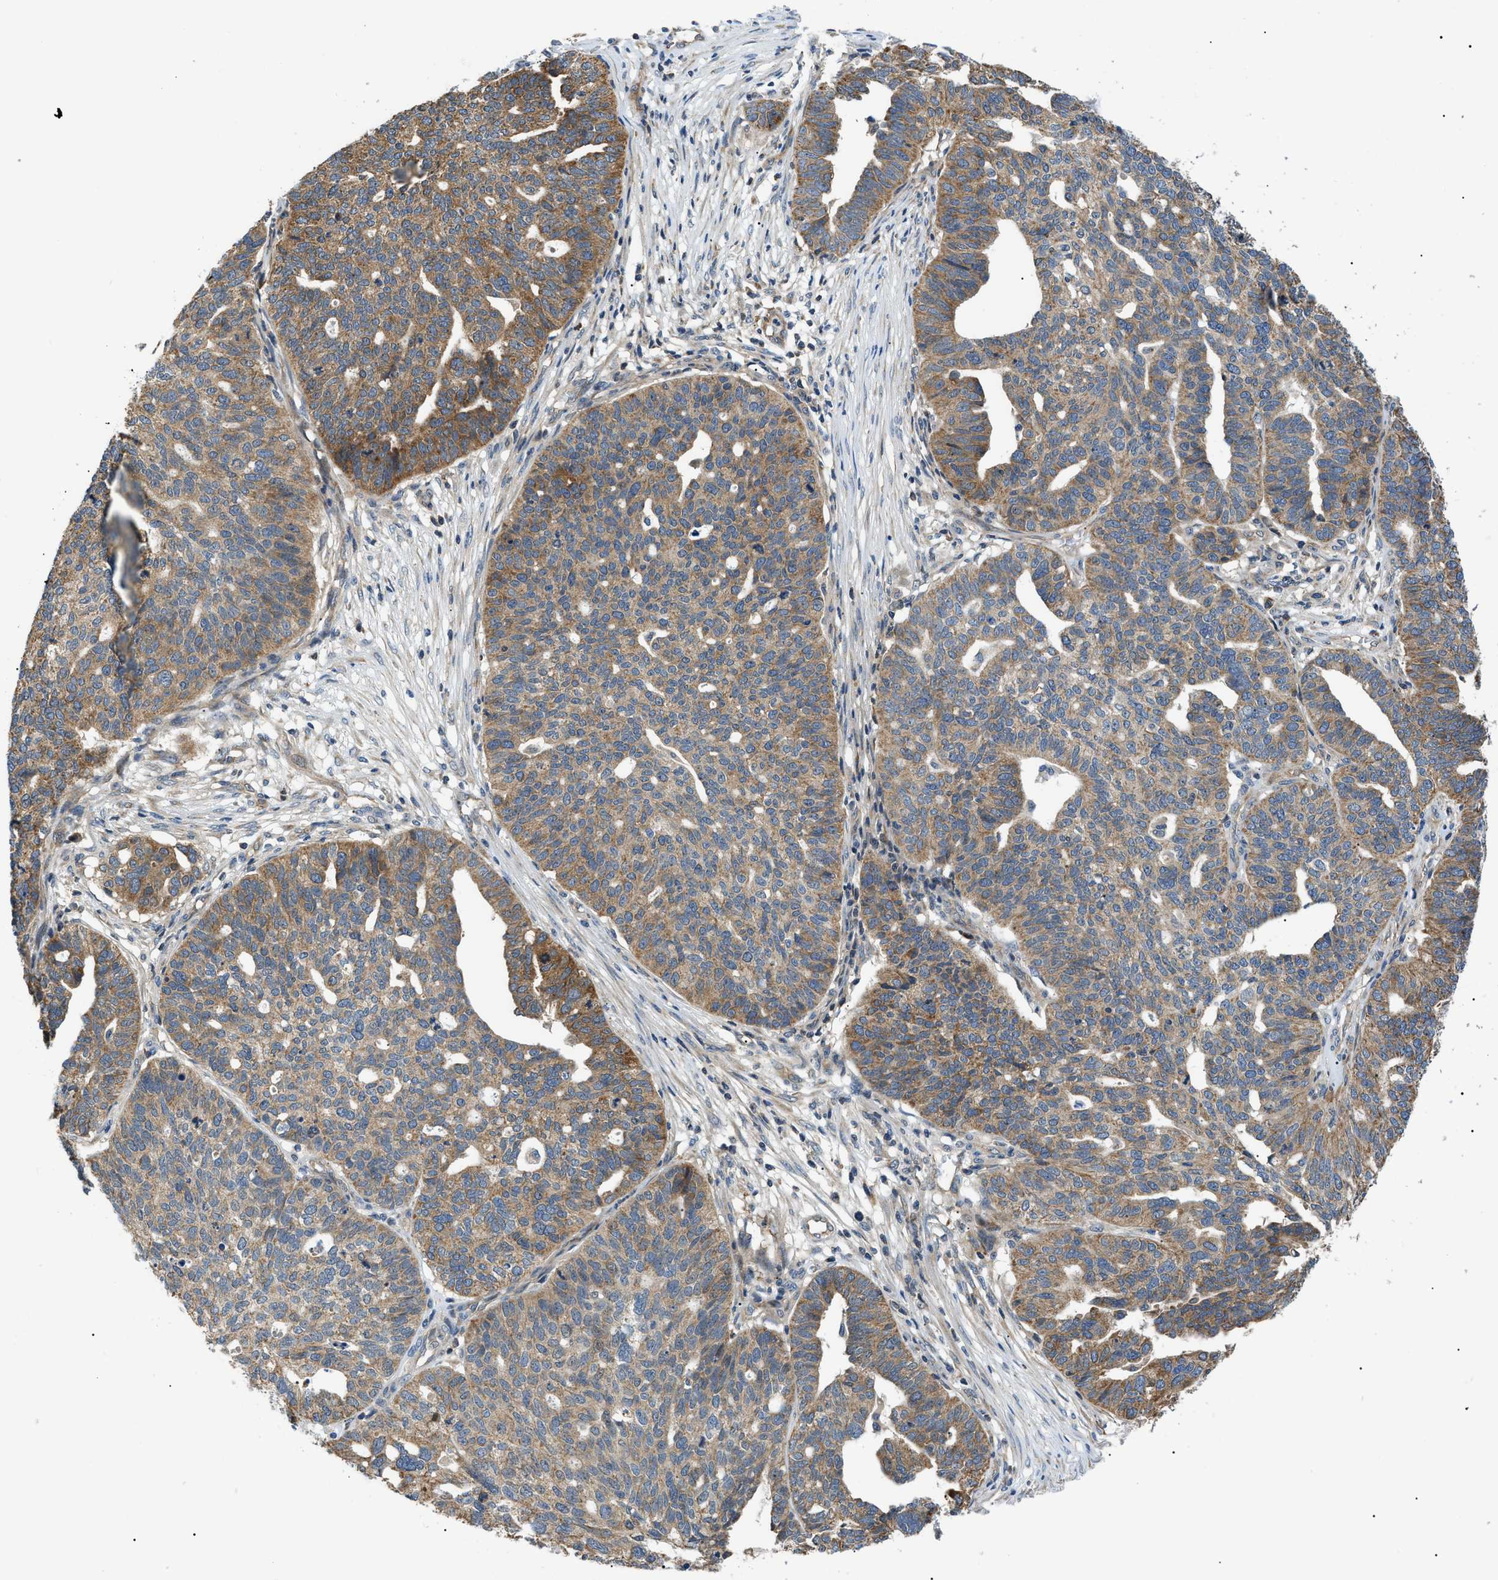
{"staining": {"intensity": "moderate", "quantity": ">75%", "location": "cytoplasmic/membranous"}, "tissue": "ovarian cancer", "cell_type": "Tumor cells", "image_type": "cancer", "snomed": [{"axis": "morphology", "description": "Cystadenocarcinoma, serous, NOS"}, {"axis": "topography", "description": "Ovary"}], "caption": "There is medium levels of moderate cytoplasmic/membranous staining in tumor cells of serous cystadenocarcinoma (ovarian), as demonstrated by immunohistochemical staining (brown color).", "gene": "SRPK1", "patient": {"sex": "female", "age": 59}}